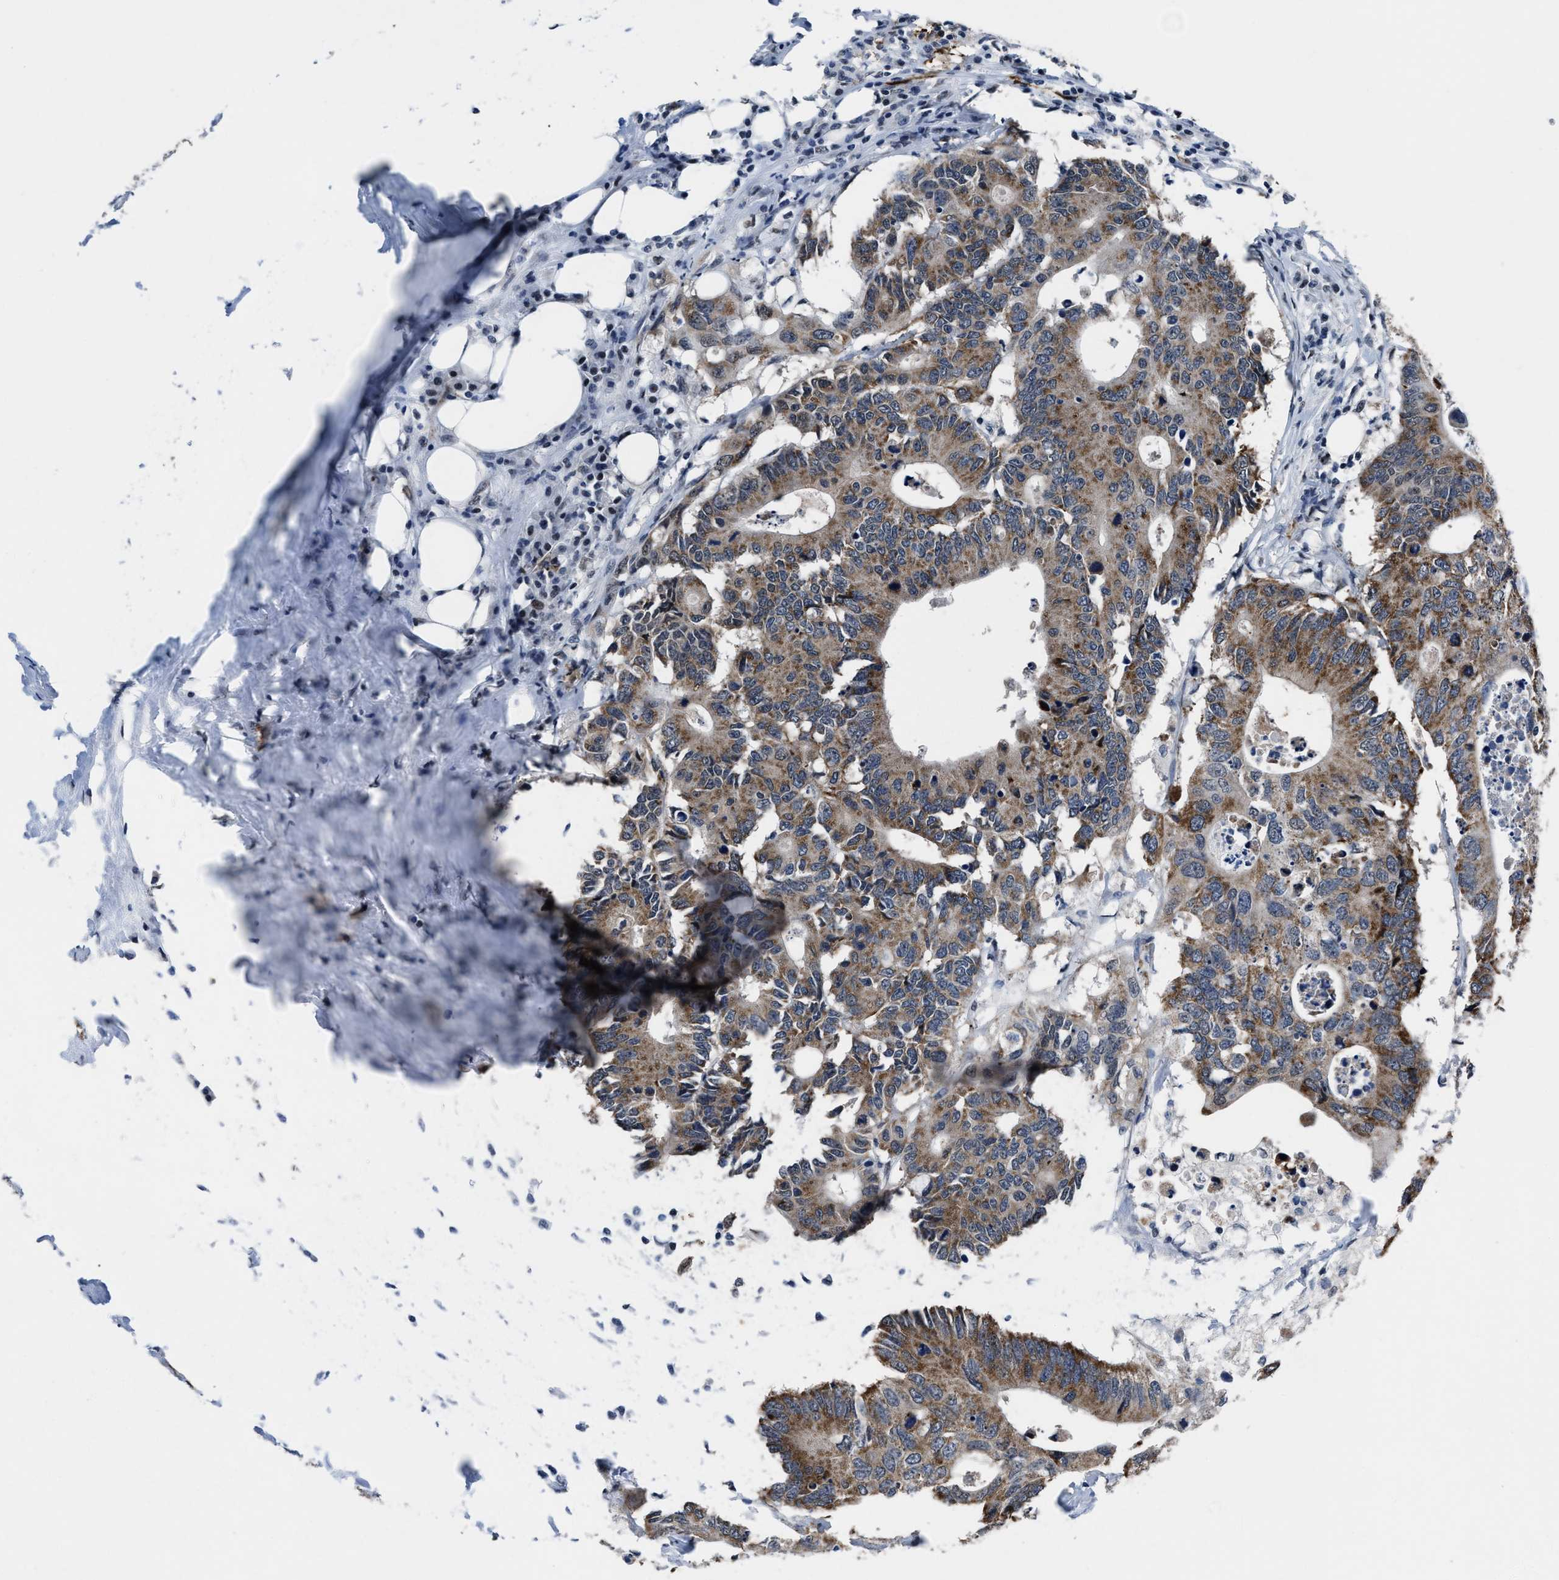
{"staining": {"intensity": "moderate", "quantity": ">75%", "location": "cytoplasmic/membranous"}, "tissue": "colorectal cancer", "cell_type": "Tumor cells", "image_type": "cancer", "snomed": [{"axis": "morphology", "description": "Adenocarcinoma, NOS"}, {"axis": "topography", "description": "Colon"}], "caption": "A photomicrograph of colorectal cancer (adenocarcinoma) stained for a protein shows moderate cytoplasmic/membranous brown staining in tumor cells. (IHC, brightfield microscopy, high magnification).", "gene": "MARCKSL1", "patient": {"sex": "male", "age": 71}}